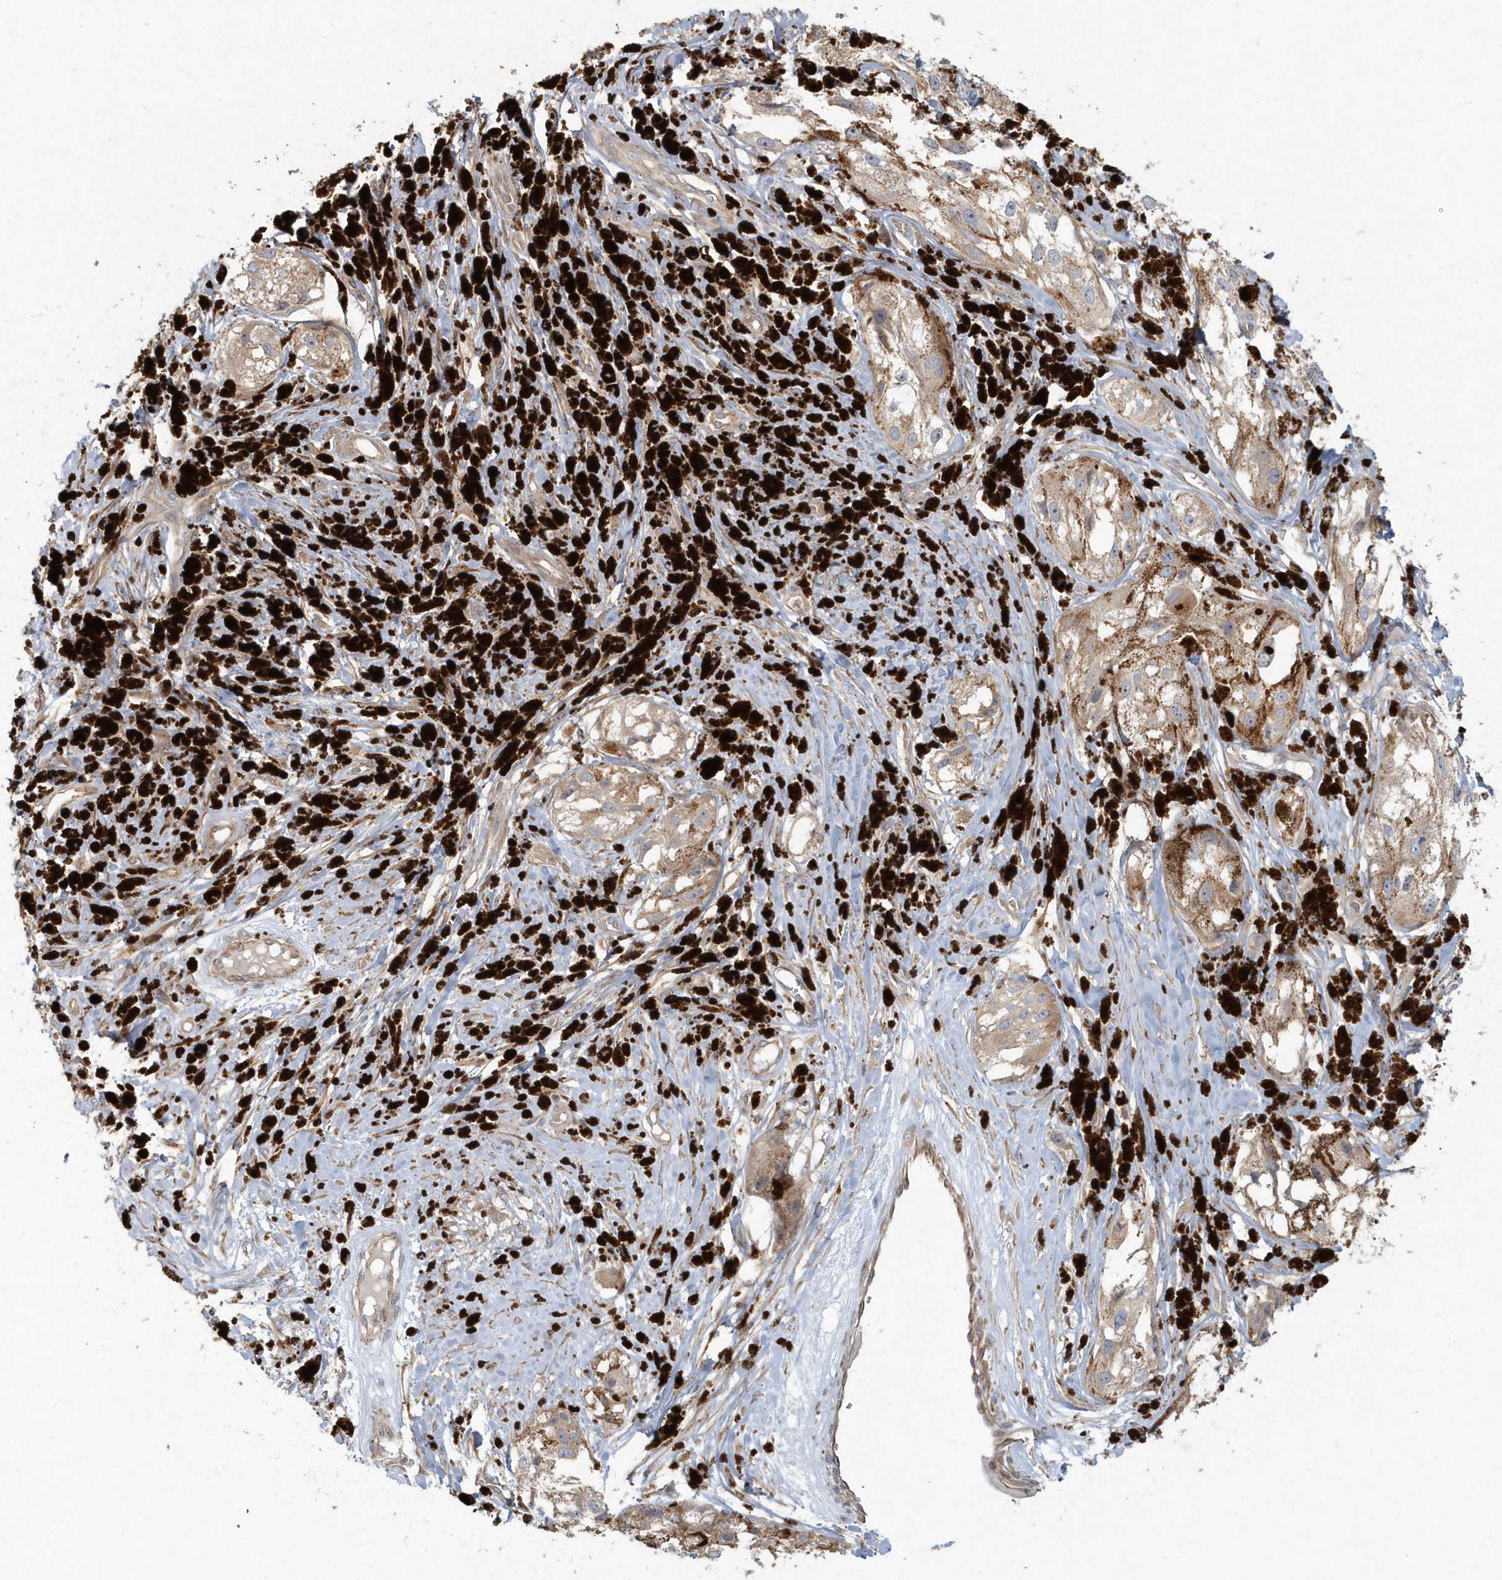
{"staining": {"intensity": "negative", "quantity": "none", "location": "none"}, "tissue": "melanoma", "cell_type": "Tumor cells", "image_type": "cancer", "snomed": [{"axis": "morphology", "description": "Malignant melanoma, NOS"}, {"axis": "topography", "description": "Skin"}], "caption": "Tumor cells are negative for protein expression in human malignant melanoma. The staining is performed using DAB brown chromogen with nuclei counter-stained in using hematoxylin.", "gene": "ARHGEF38", "patient": {"sex": "male", "age": 88}}